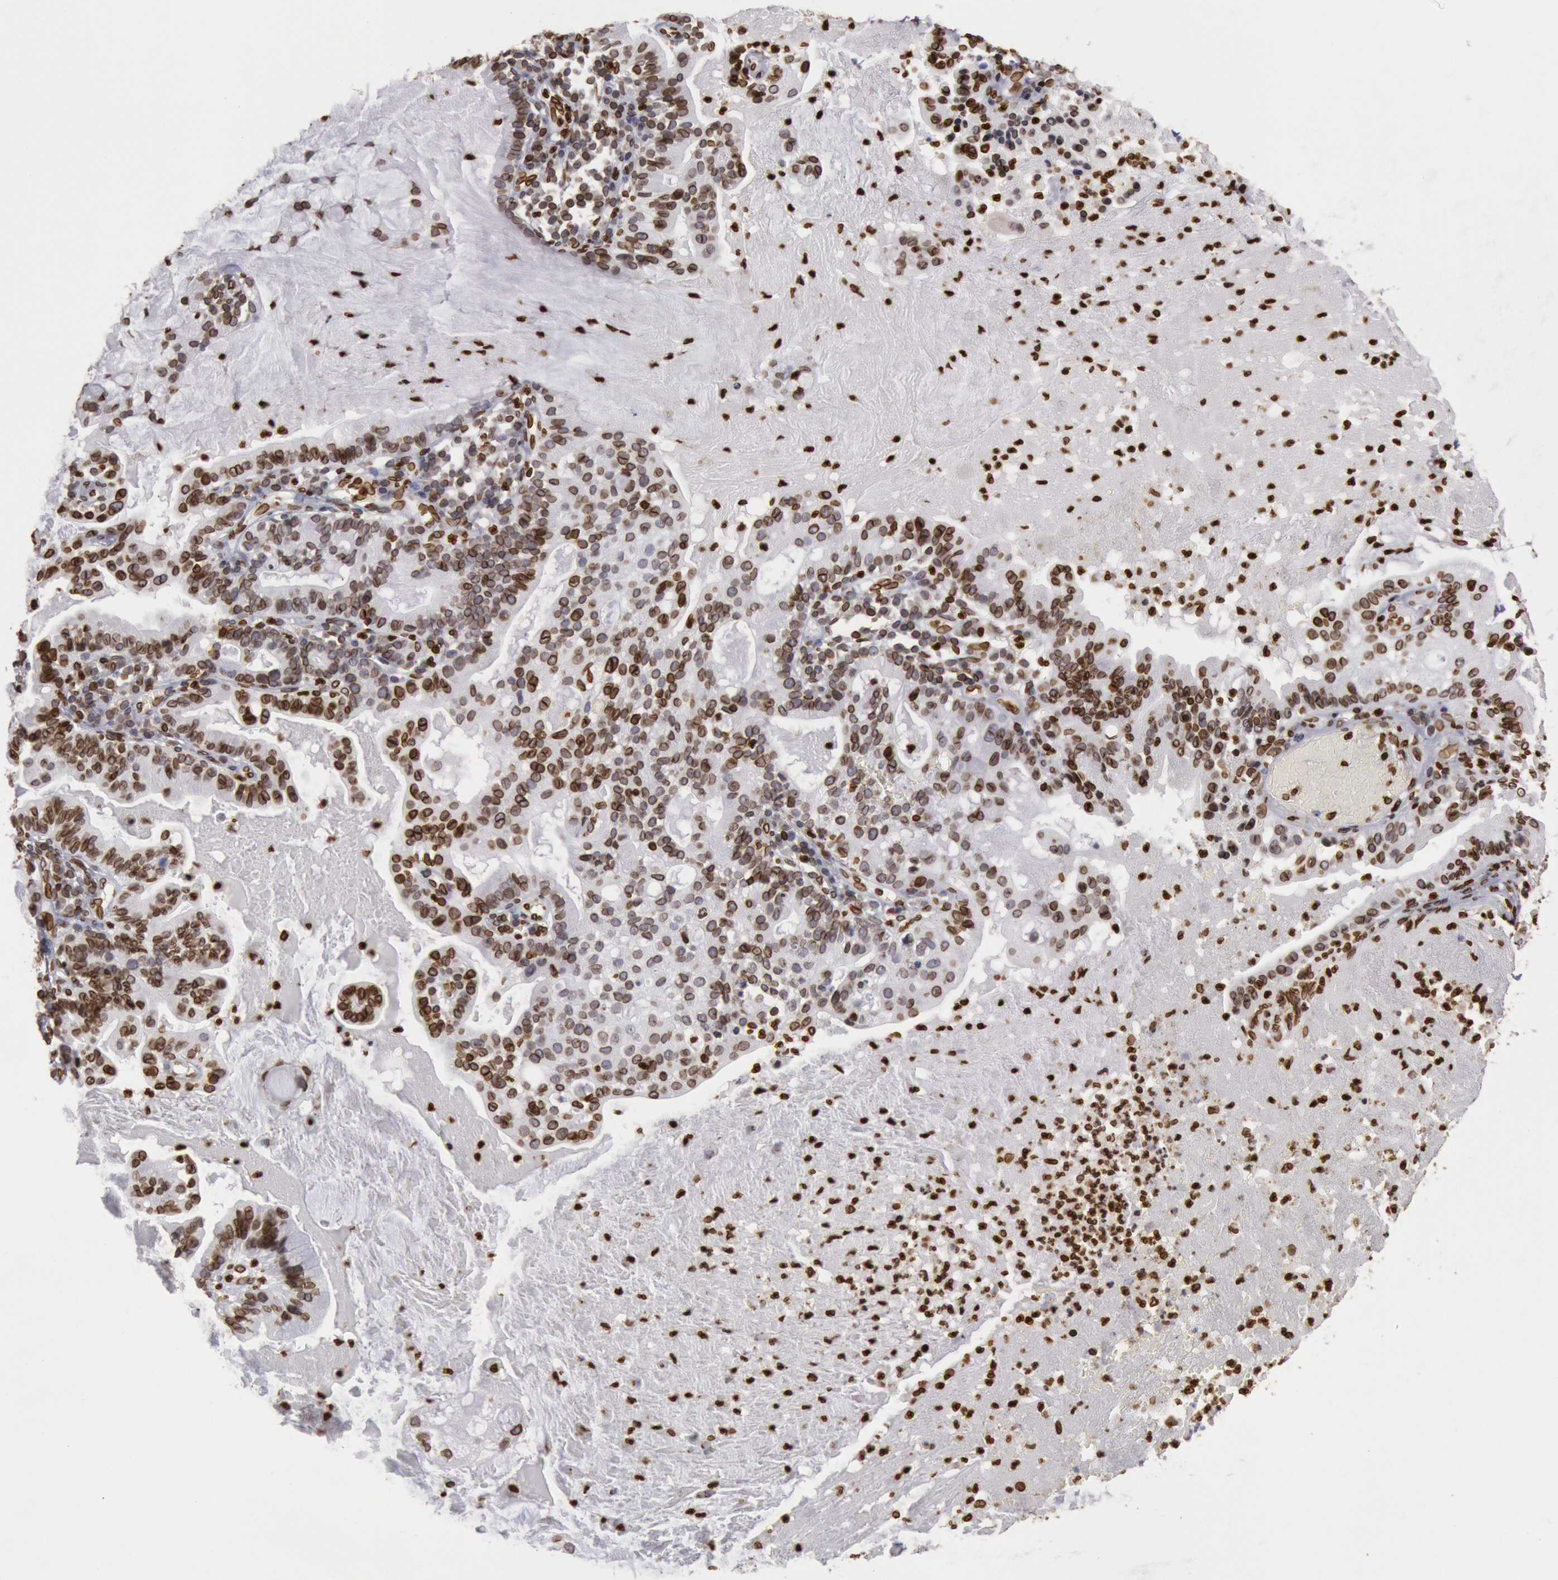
{"staining": {"intensity": "strong", "quantity": ">75%", "location": "nuclear"}, "tissue": "cervical cancer", "cell_type": "Tumor cells", "image_type": "cancer", "snomed": [{"axis": "morphology", "description": "Adenocarcinoma, NOS"}, {"axis": "topography", "description": "Cervix"}], "caption": "This photomicrograph displays immunohistochemistry staining of cervical cancer, with high strong nuclear staining in approximately >75% of tumor cells.", "gene": "SUN2", "patient": {"sex": "female", "age": 41}}